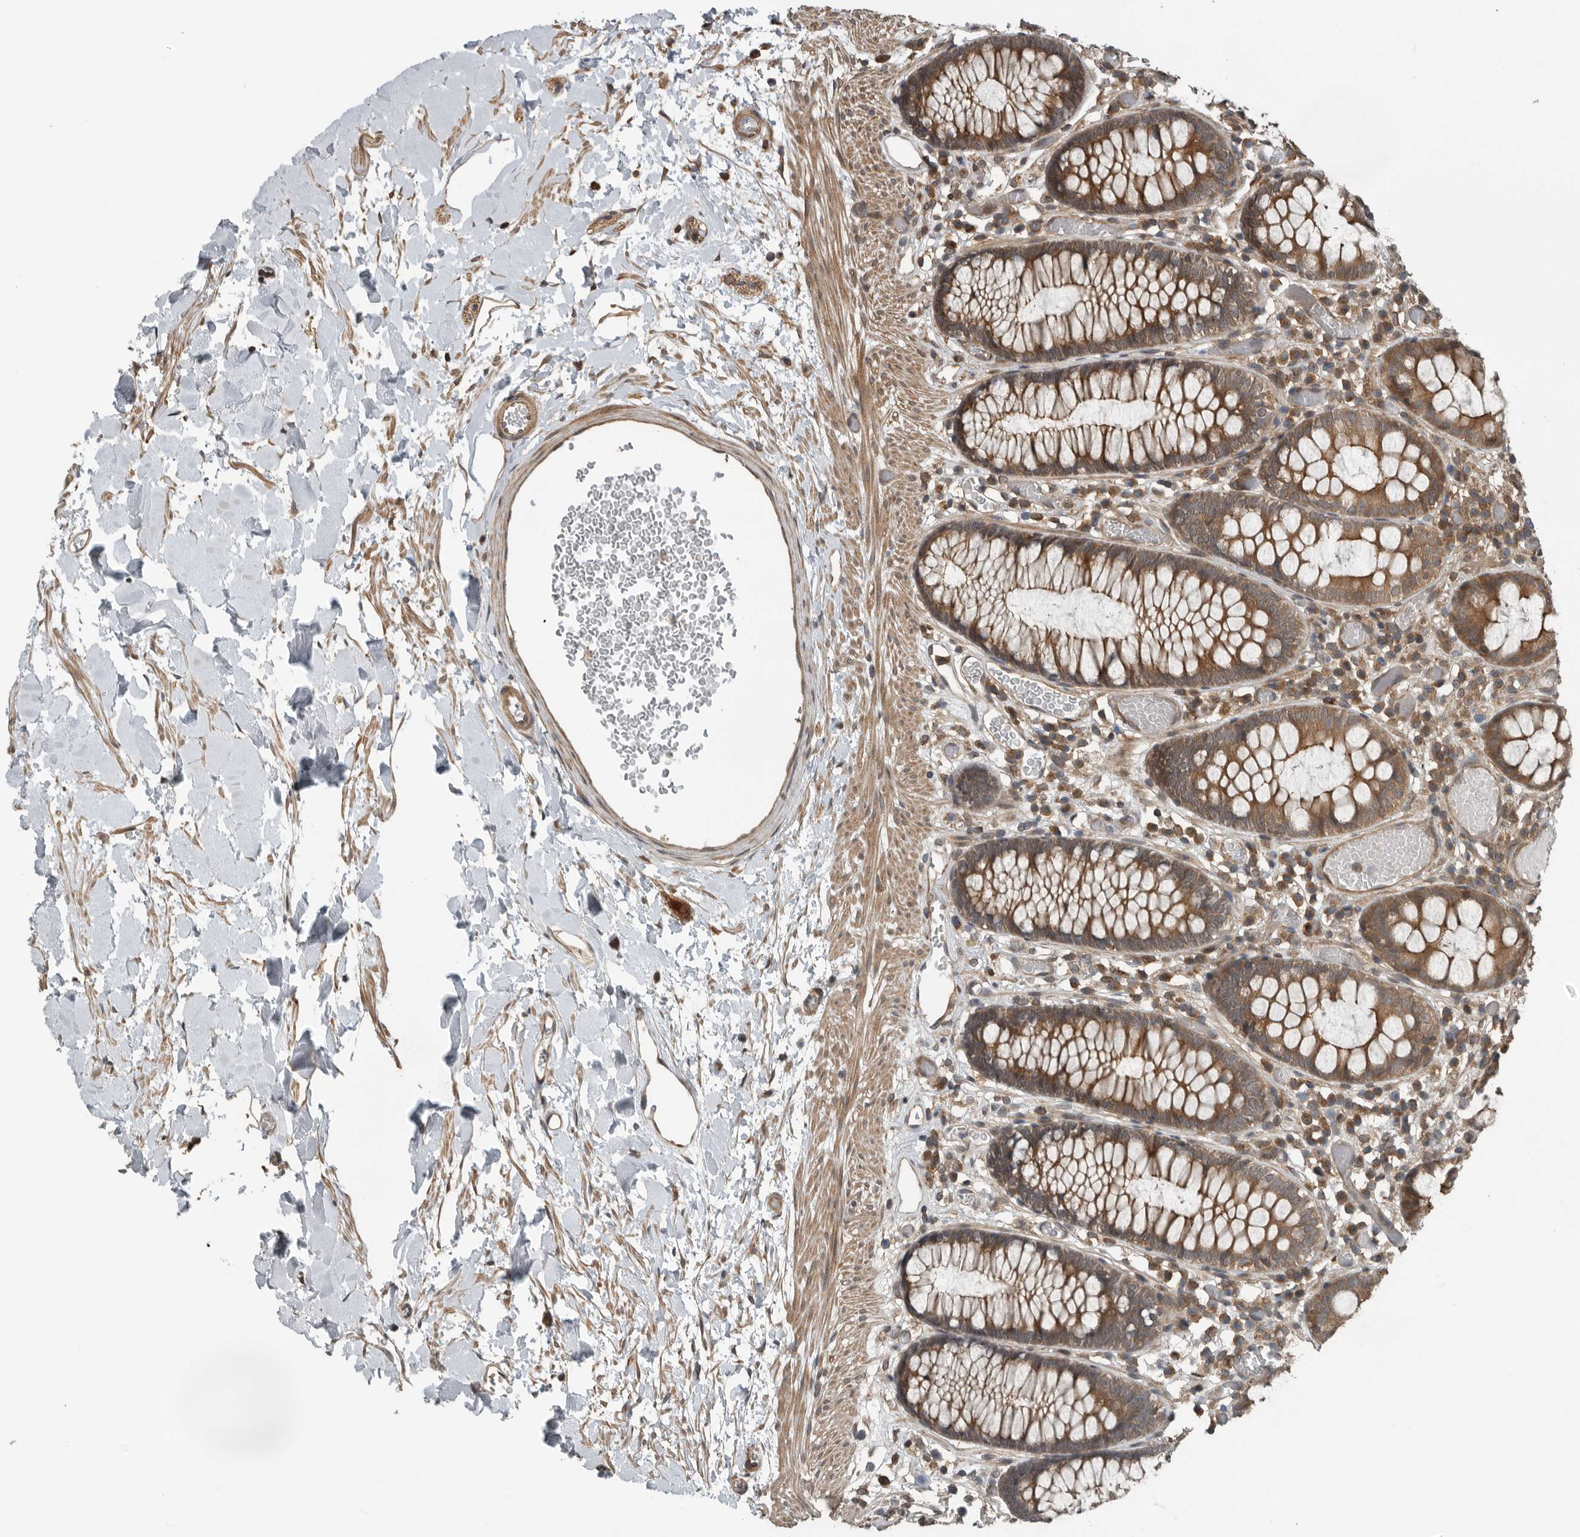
{"staining": {"intensity": "moderate", "quantity": ">75%", "location": "cytoplasmic/membranous"}, "tissue": "colon", "cell_type": "Endothelial cells", "image_type": "normal", "snomed": [{"axis": "morphology", "description": "Normal tissue, NOS"}, {"axis": "topography", "description": "Colon"}], "caption": "High-magnification brightfield microscopy of normal colon stained with DAB (brown) and counterstained with hematoxylin (blue). endothelial cells exhibit moderate cytoplasmic/membranous positivity is appreciated in about>75% of cells.", "gene": "AMFR", "patient": {"sex": "male", "age": 14}}